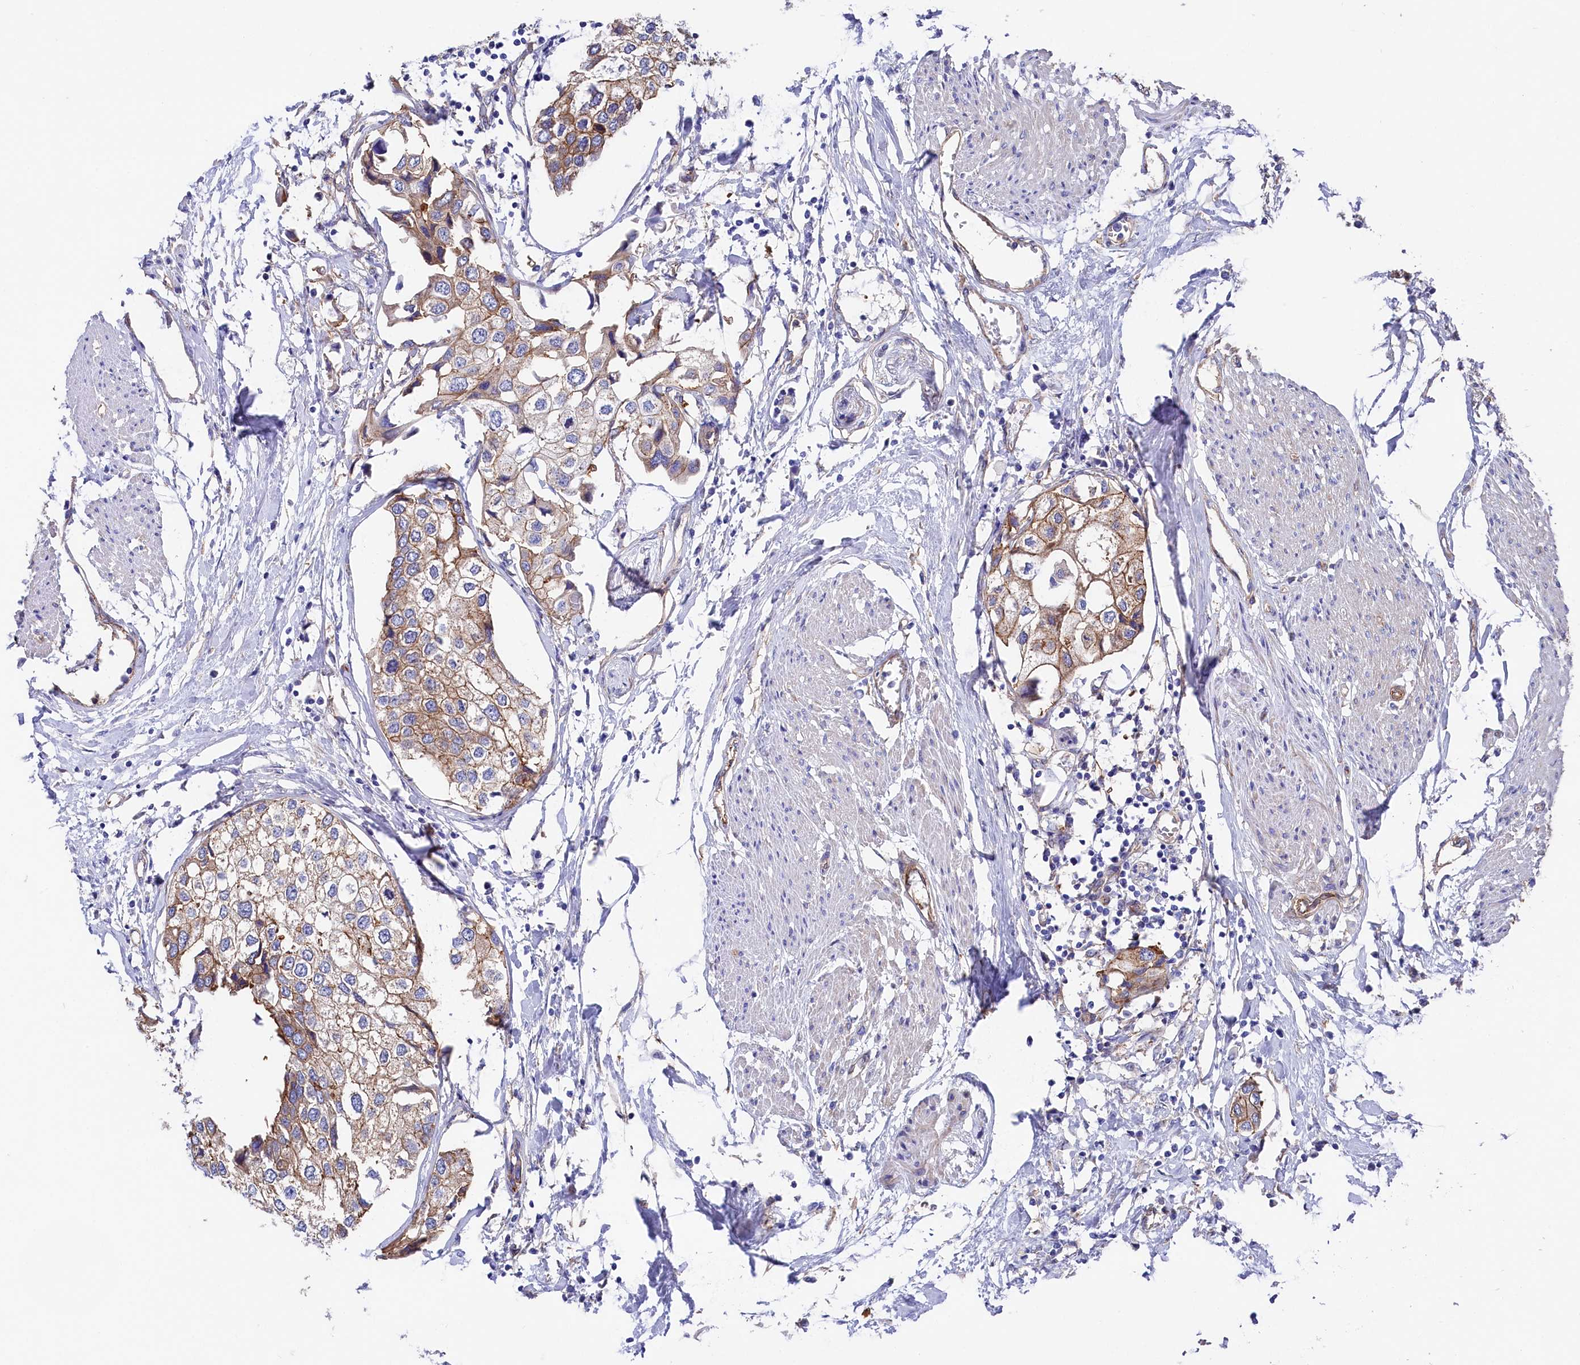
{"staining": {"intensity": "moderate", "quantity": "25%-75%", "location": "cytoplasmic/membranous"}, "tissue": "urothelial cancer", "cell_type": "Tumor cells", "image_type": "cancer", "snomed": [{"axis": "morphology", "description": "Urothelial carcinoma, High grade"}, {"axis": "topography", "description": "Urinary bladder"}], "caption": "Urothelial cancer stained for a protein (brown) displays moderate cytoplasmic/membranous positive expression in about 25%-75% of tumor cells.", "gene": "TNKS1BP1", "patient": {"sex": "male", "age": 64}}